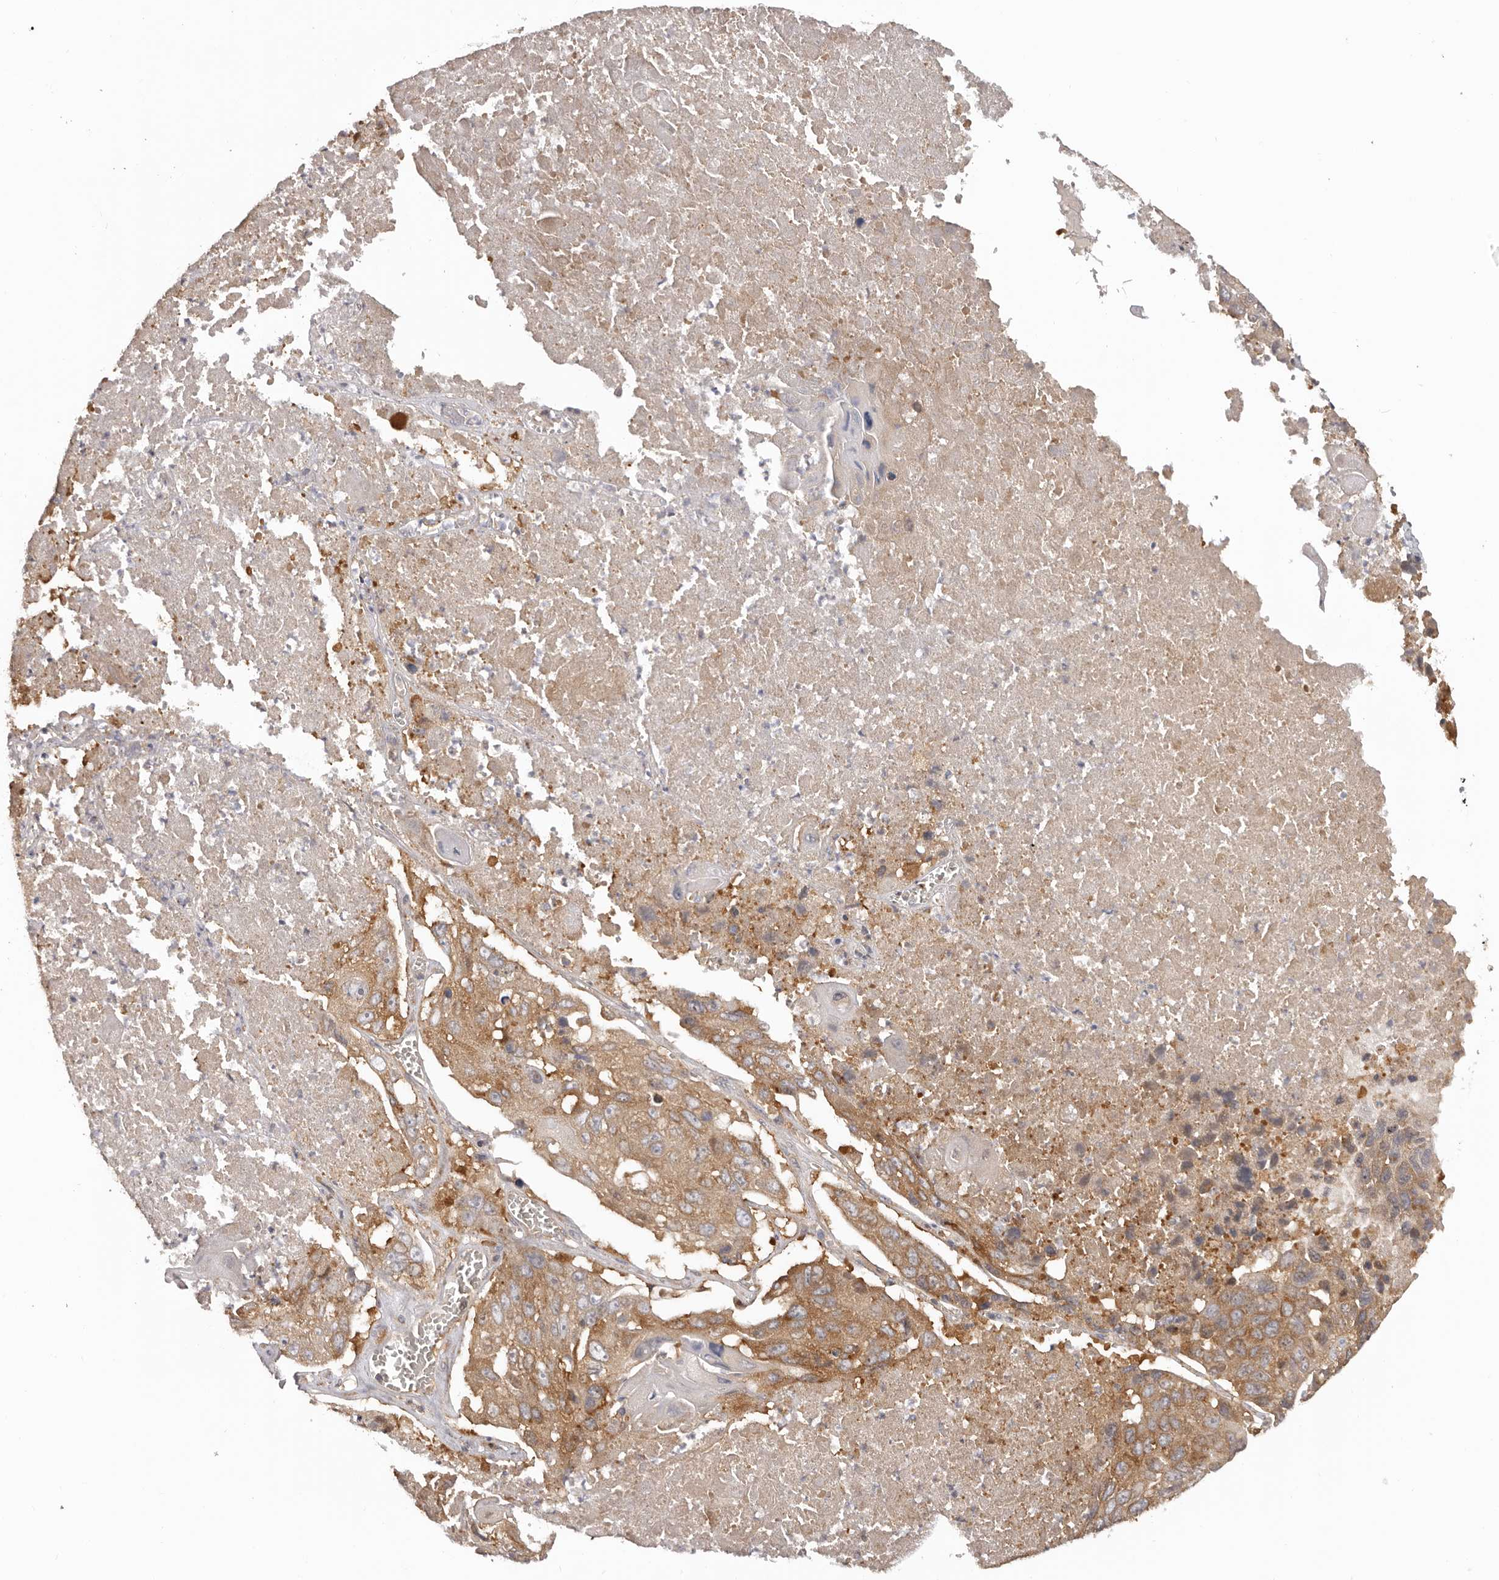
{"staining": {"intensity": "moderate", "quantity": ">75%", "location": "cytoplasmic/membranous"}, "tissue": "lung cancer", "cell_type": "Tumor cells", "image_type": "cancer", "snomed": [{"axis": "morphology", "description": "Squamous cell carcinoma, NOS"}, {"axis": "topography", "description": "Lung"}], "caption": "Lung cancer tissue demonstrates moderate cytoplasmic/membranous expression in approximately >75% of tumor cells, visualized by immunohistochemistry. (brown staining indicates protein expression, while blue staining denotes nuclei).", "gene": "EEF1E1", "patient": {"sex": "male", "age": 61}}